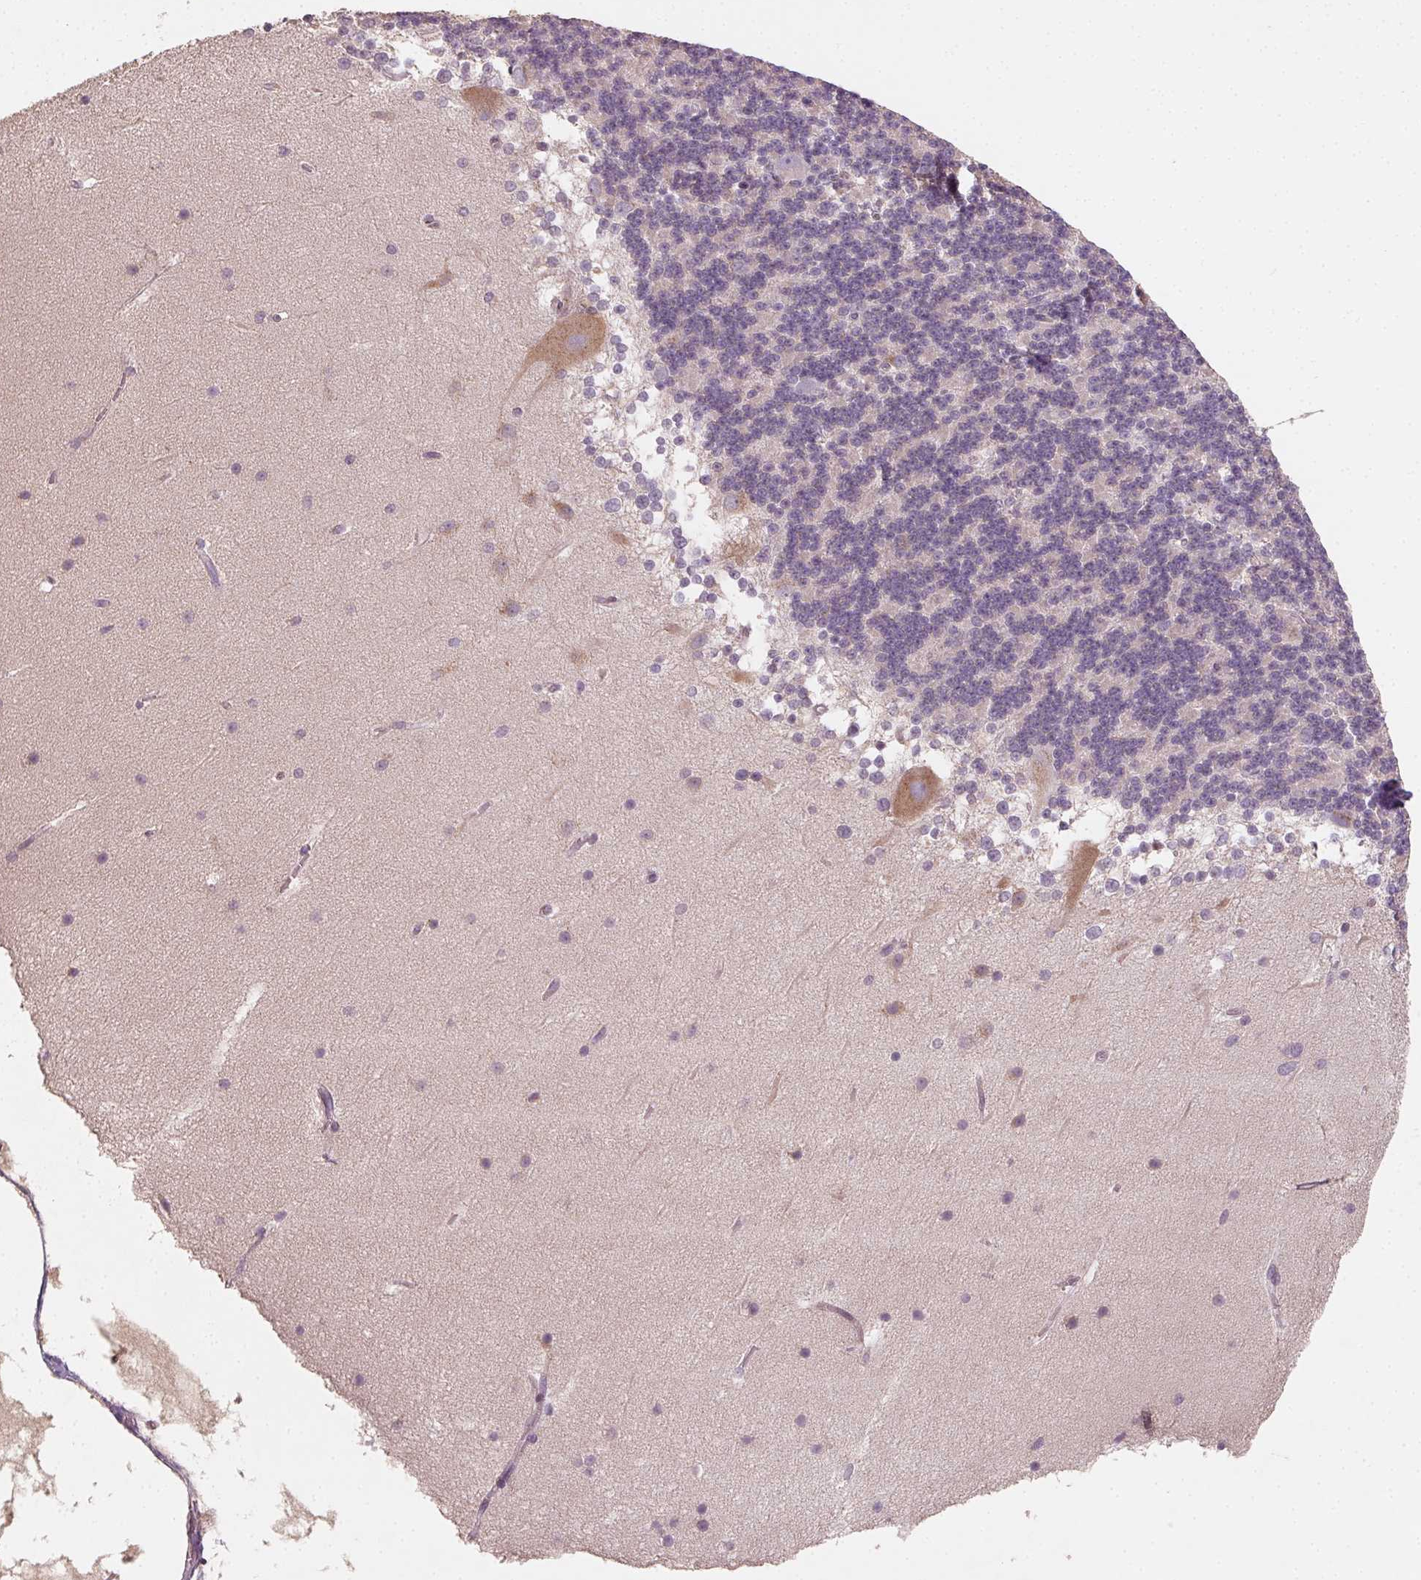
{"staining": {"intensity": "negative", "quantity": "none", "location": "none"}, "tissue": "cerebellum", "cell_type": "Cells in granular layer", "image_type": "normal", "snomed": [{"axis": "morphology", "description": "Normal tissue, NOS"}, {"axis": "topography", "description": "Cerebellum"}], "caption": "Immunohistochemistry histopathology image of benign cerebellum: cerebellum stained with DAB exhibits no significant protein positivity in cells in granular layer.", "gene": "AP1S1", "patient": {"sex": "female", "age": 19}}